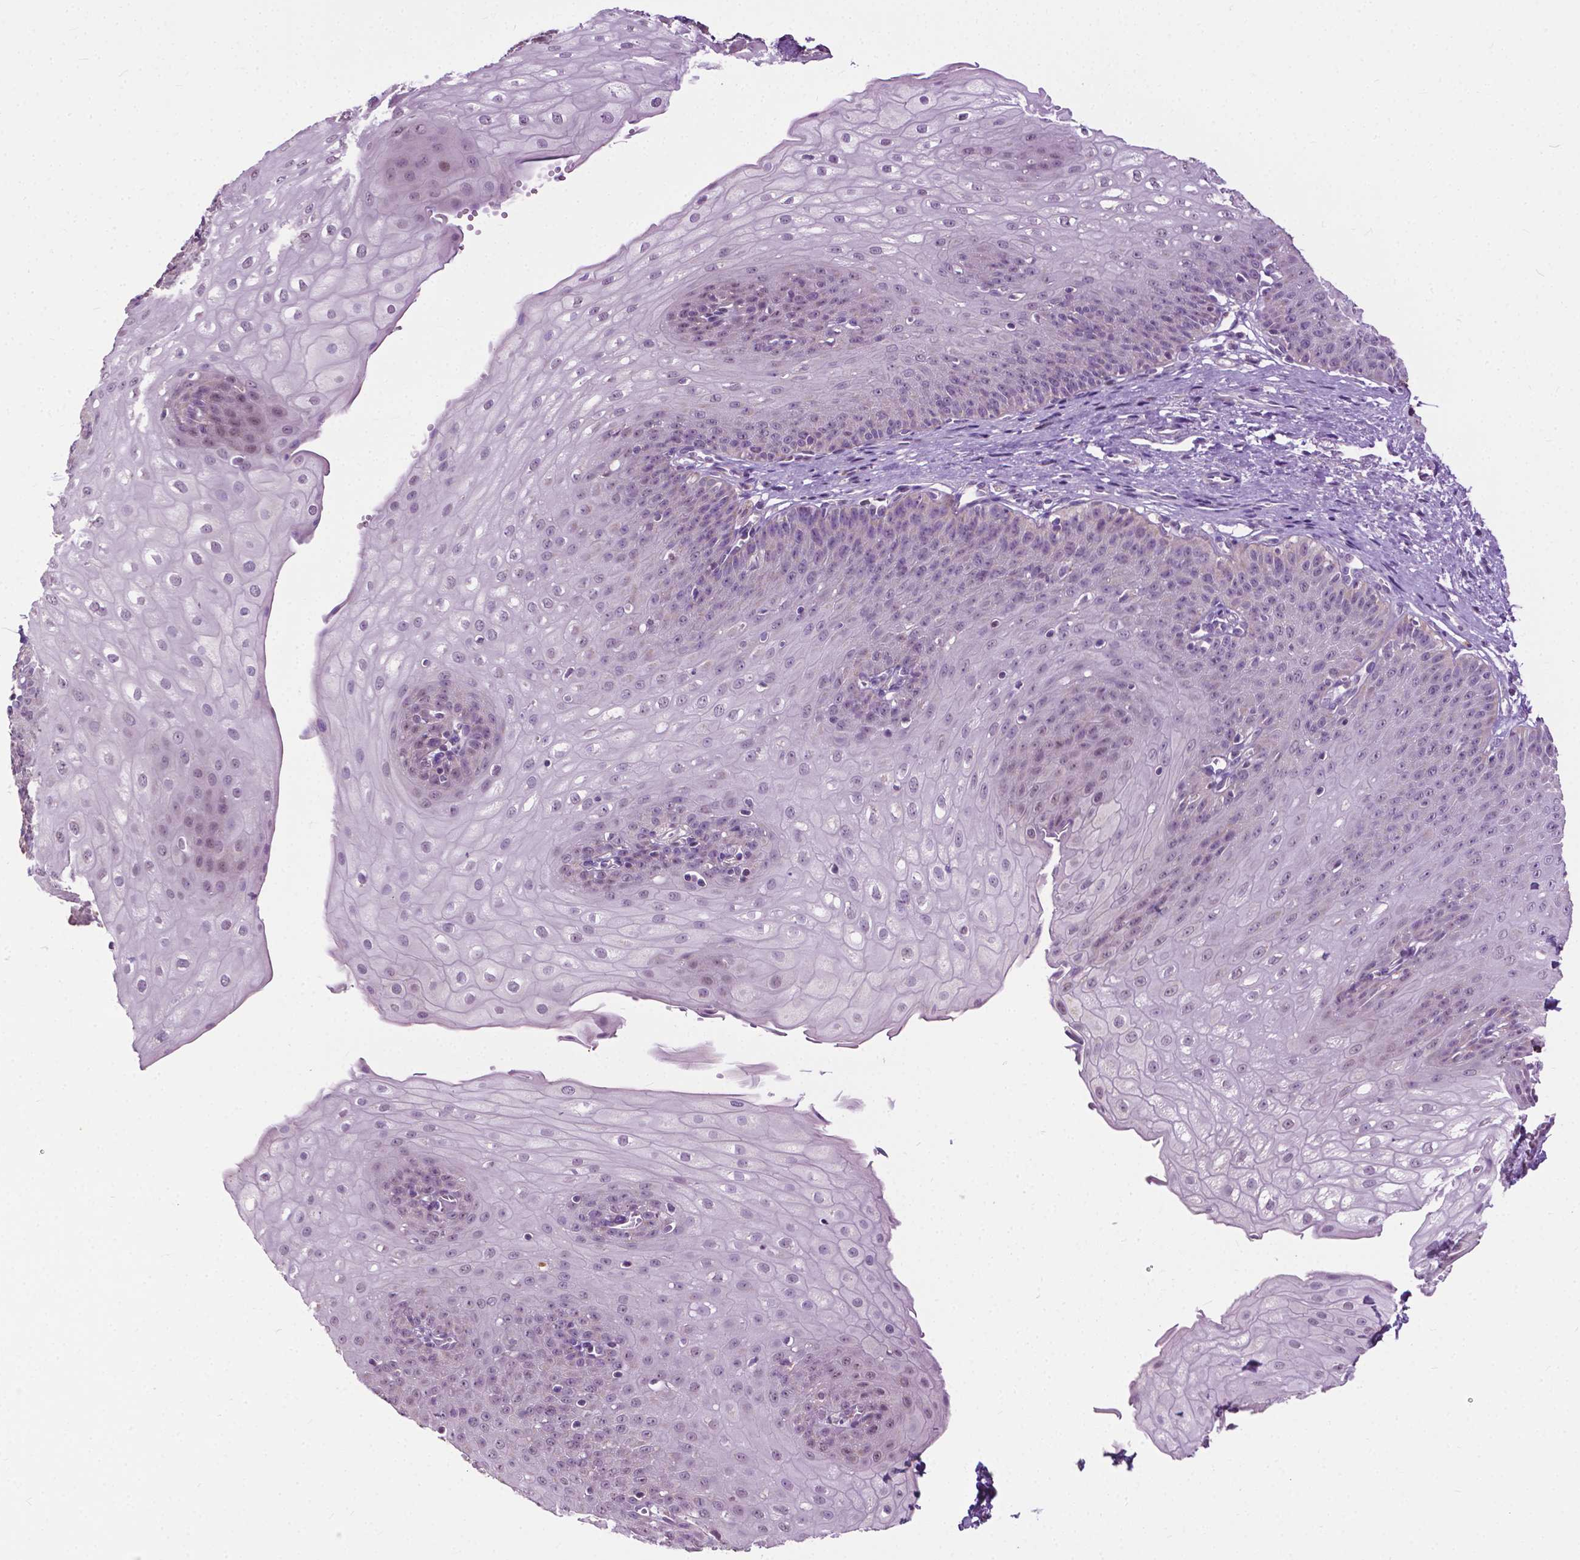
{"staining": {"intensity": "weak", "quantity": "<25%", "location": "cytoplasmic/membranous"}, "tissue": "esophagus", "cell_type": "Squamous epithelial cells", "image_type": "normal", "snomed": [{"axis": "morphology", "description": "Normal tissue, NOS"}, {"axis": "topography", "description": "Esophagus"}], "caption": "High magnification brightfield microscopy of normal esophagus stained with DAB (brown) and counterstained with hematoxylin (blue): squamous epithelial cells show no significant expression.", "gene": "TTC9B", "patient": {"sex": "male", "age": 71}}